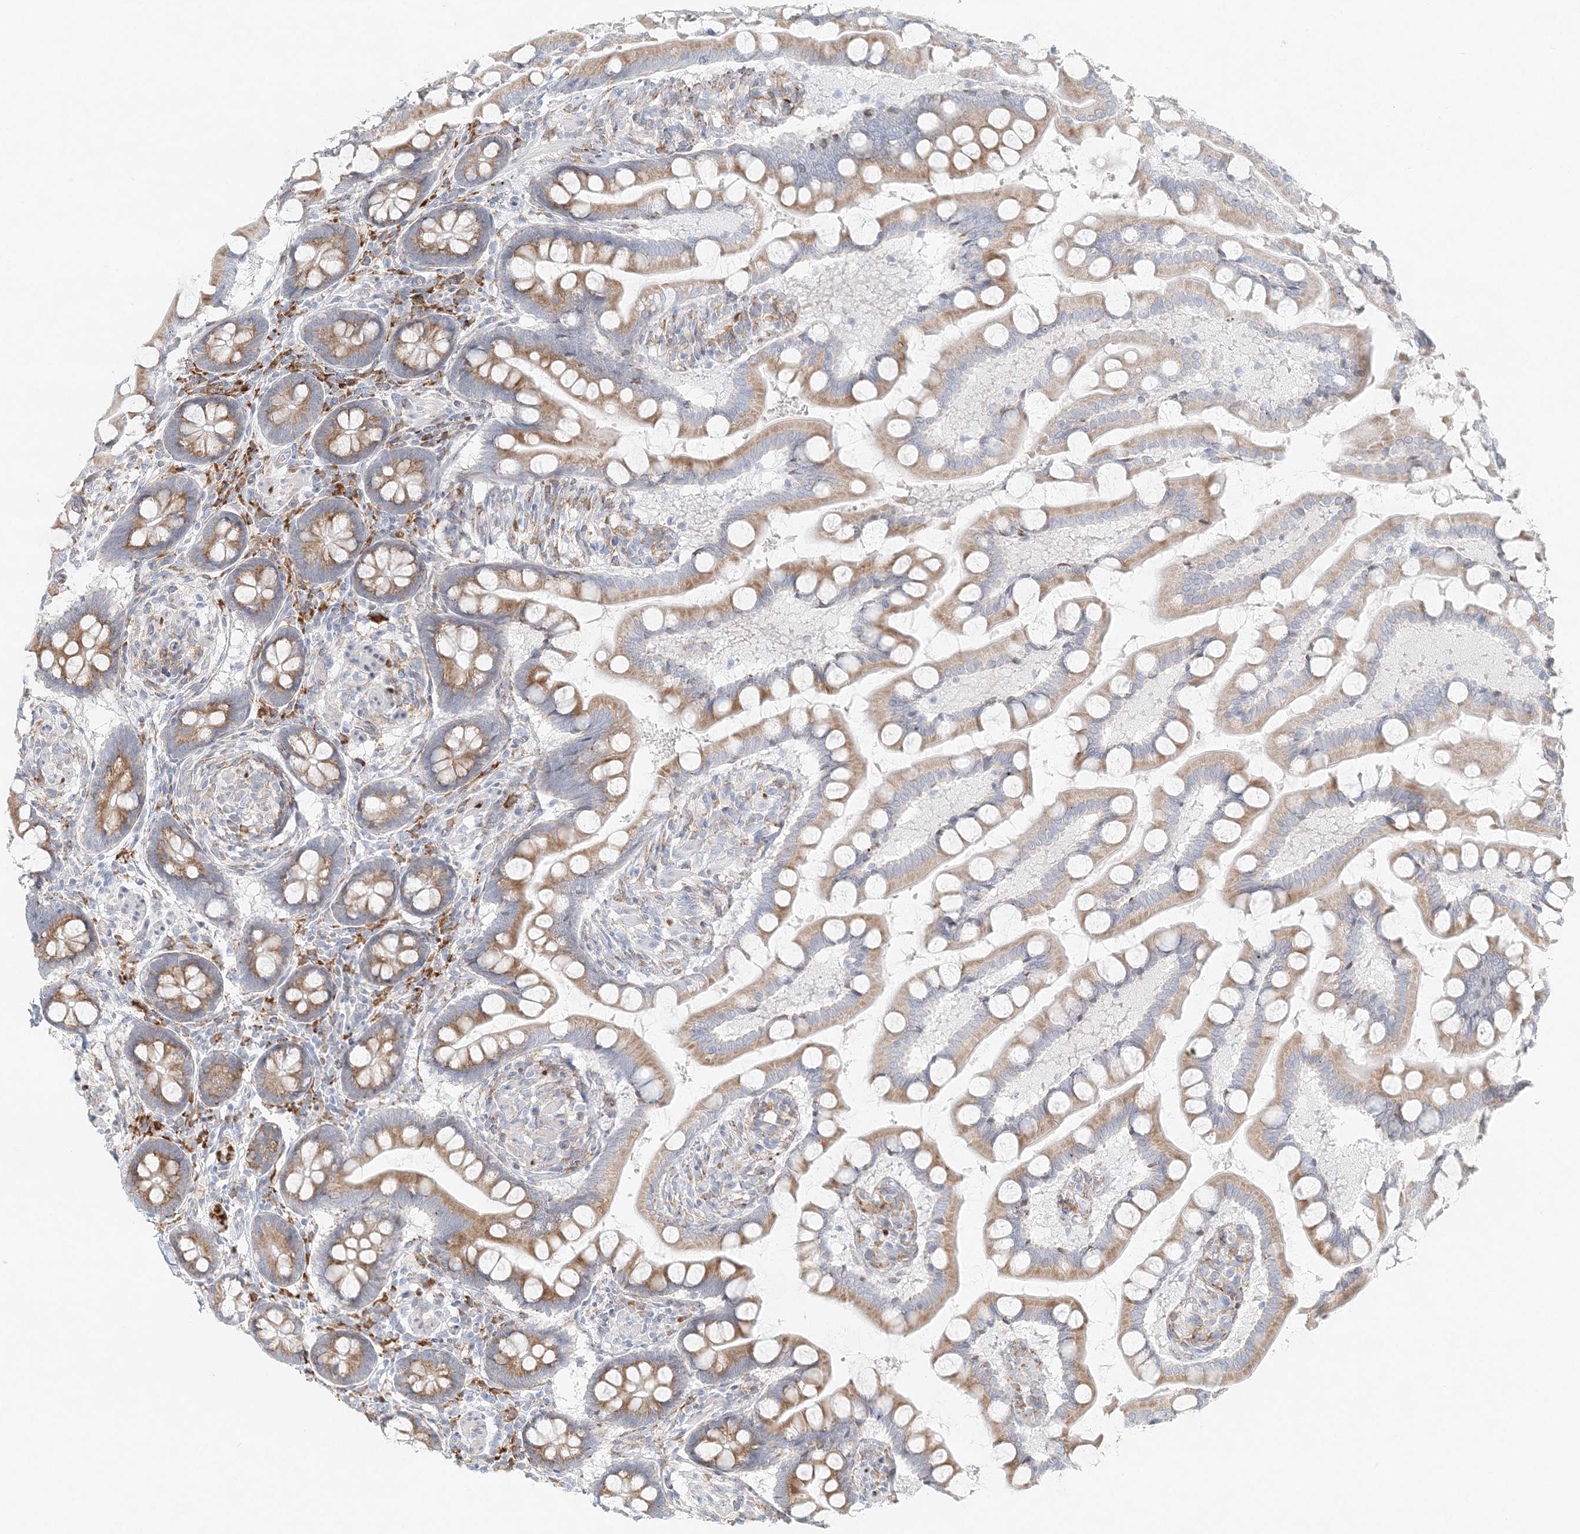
{"staining": {"intensity": "moderate", "quantity": ">75%", "location": "cytoplasmic/membranous"}, "tissue": "small intestine", "cell_type": "Glandular cells", "image_type": "normal", "snomed": [{"axis": "morphology", "description": "Normal tissue, NOS"}, {"axis": "topography", "description": "Small intestine"}], "caption": "IHC photomicrograph of unremarkable small intestine stained for a protein (brown), which reveals medium levels of moderate cytoplasmic/membranous expression in about >75% of glandular cells.", "gene": "STK11IP", "patient": {"sex": "male", "age": 41}}